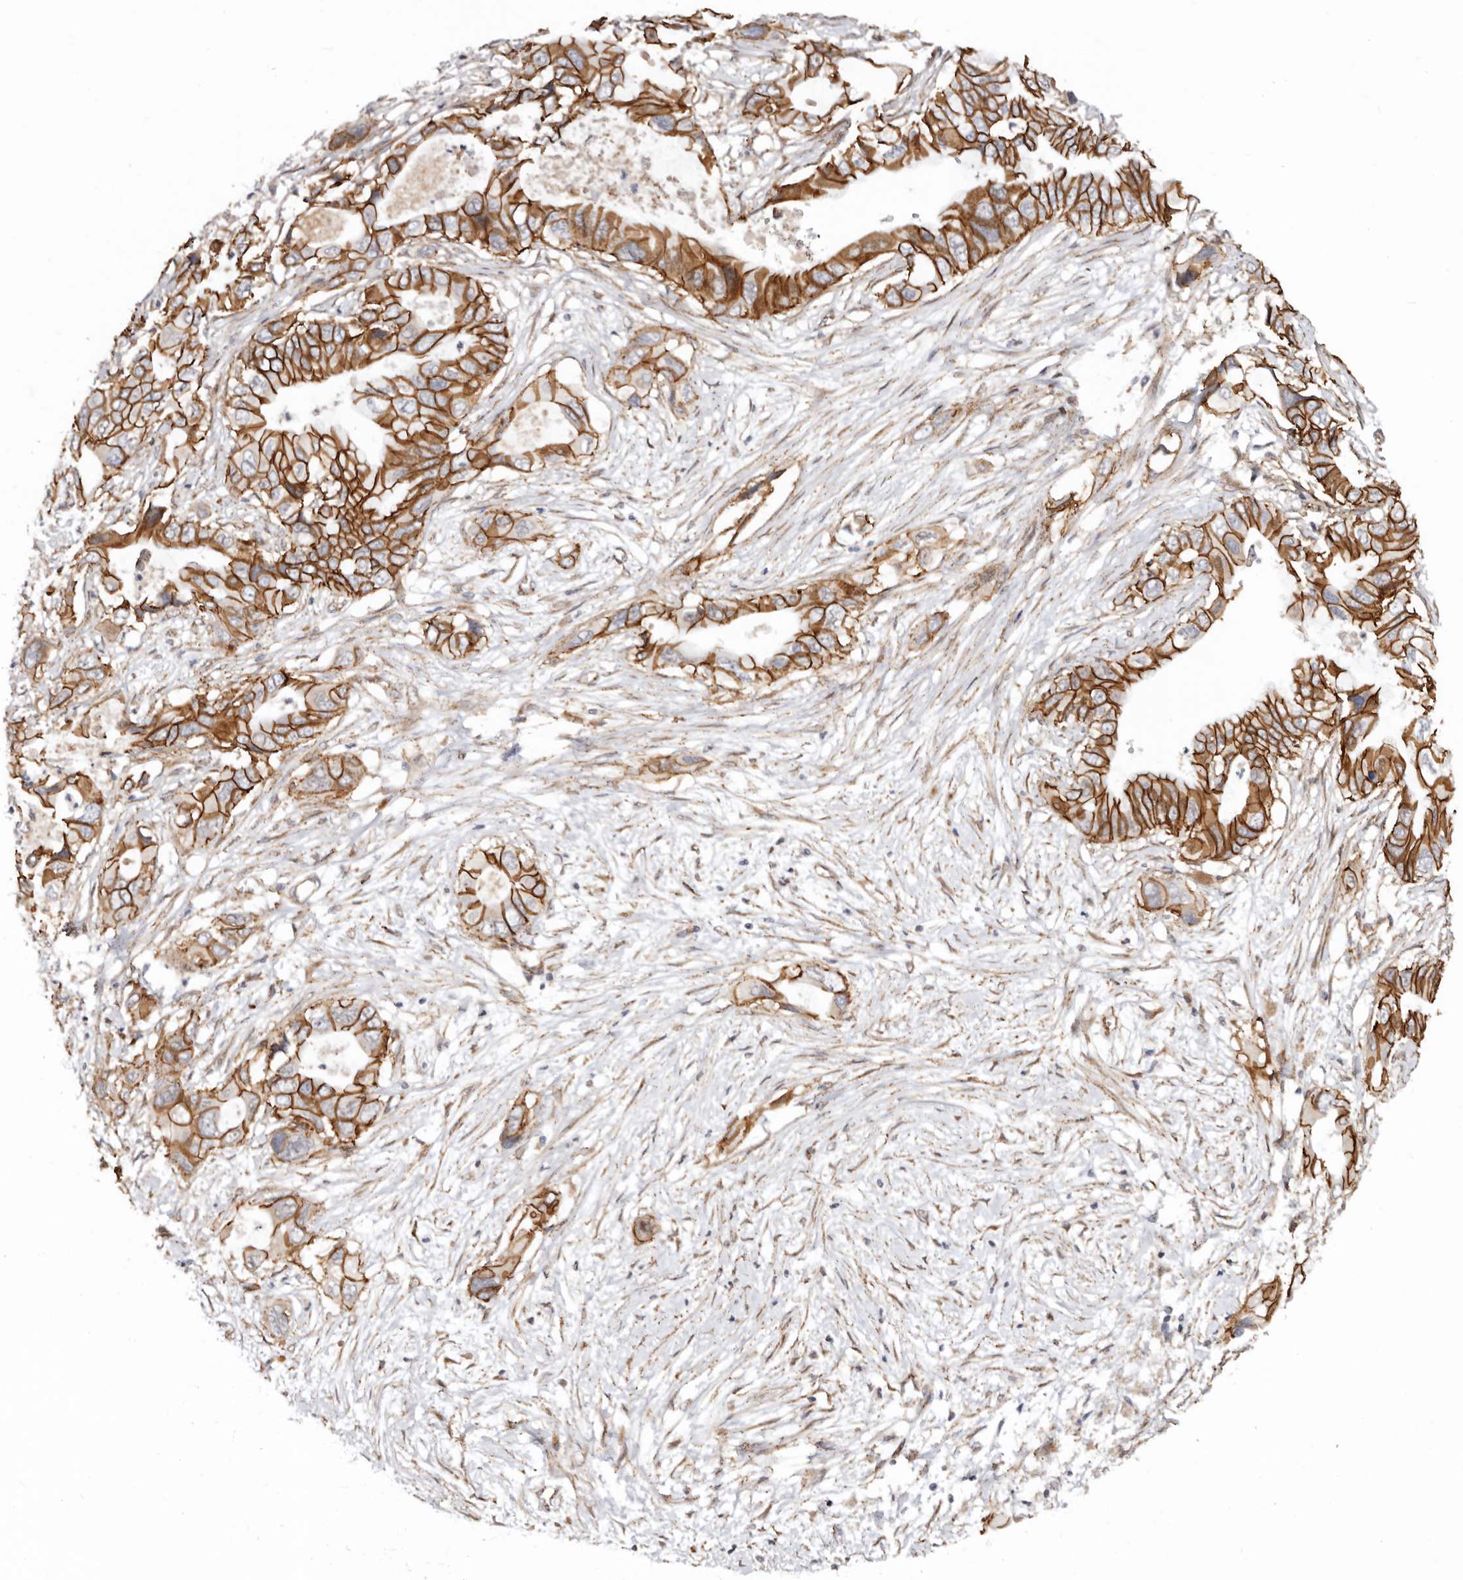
{"staining": {"intensity": "strong", "quantity": ">75%", "location": "cytoplasmic/membranous"}, "tissue": "pancreatic cancer", "cell_type": "Tumor cells", "image_type": "cancer", "snomed": [{"axis": "morphology", "description": "Adenocarcinoma, NOS"}, {"axis": "topography", "description": "Pancreas"}], "caption": "Protein expression analysis of pancreatic adenocarcinoma reveals strong cytoplasmic/membranous expression in about >75% of tumor cells. The staining is performed using DAB (3,3'-diaminobenzidine) brown chromogen to label protein expression. The nuclei are counter-stained blue using hematoxylin.", "gene": "CTNNB1", "patient": {"sex": "male", "age": 66}}